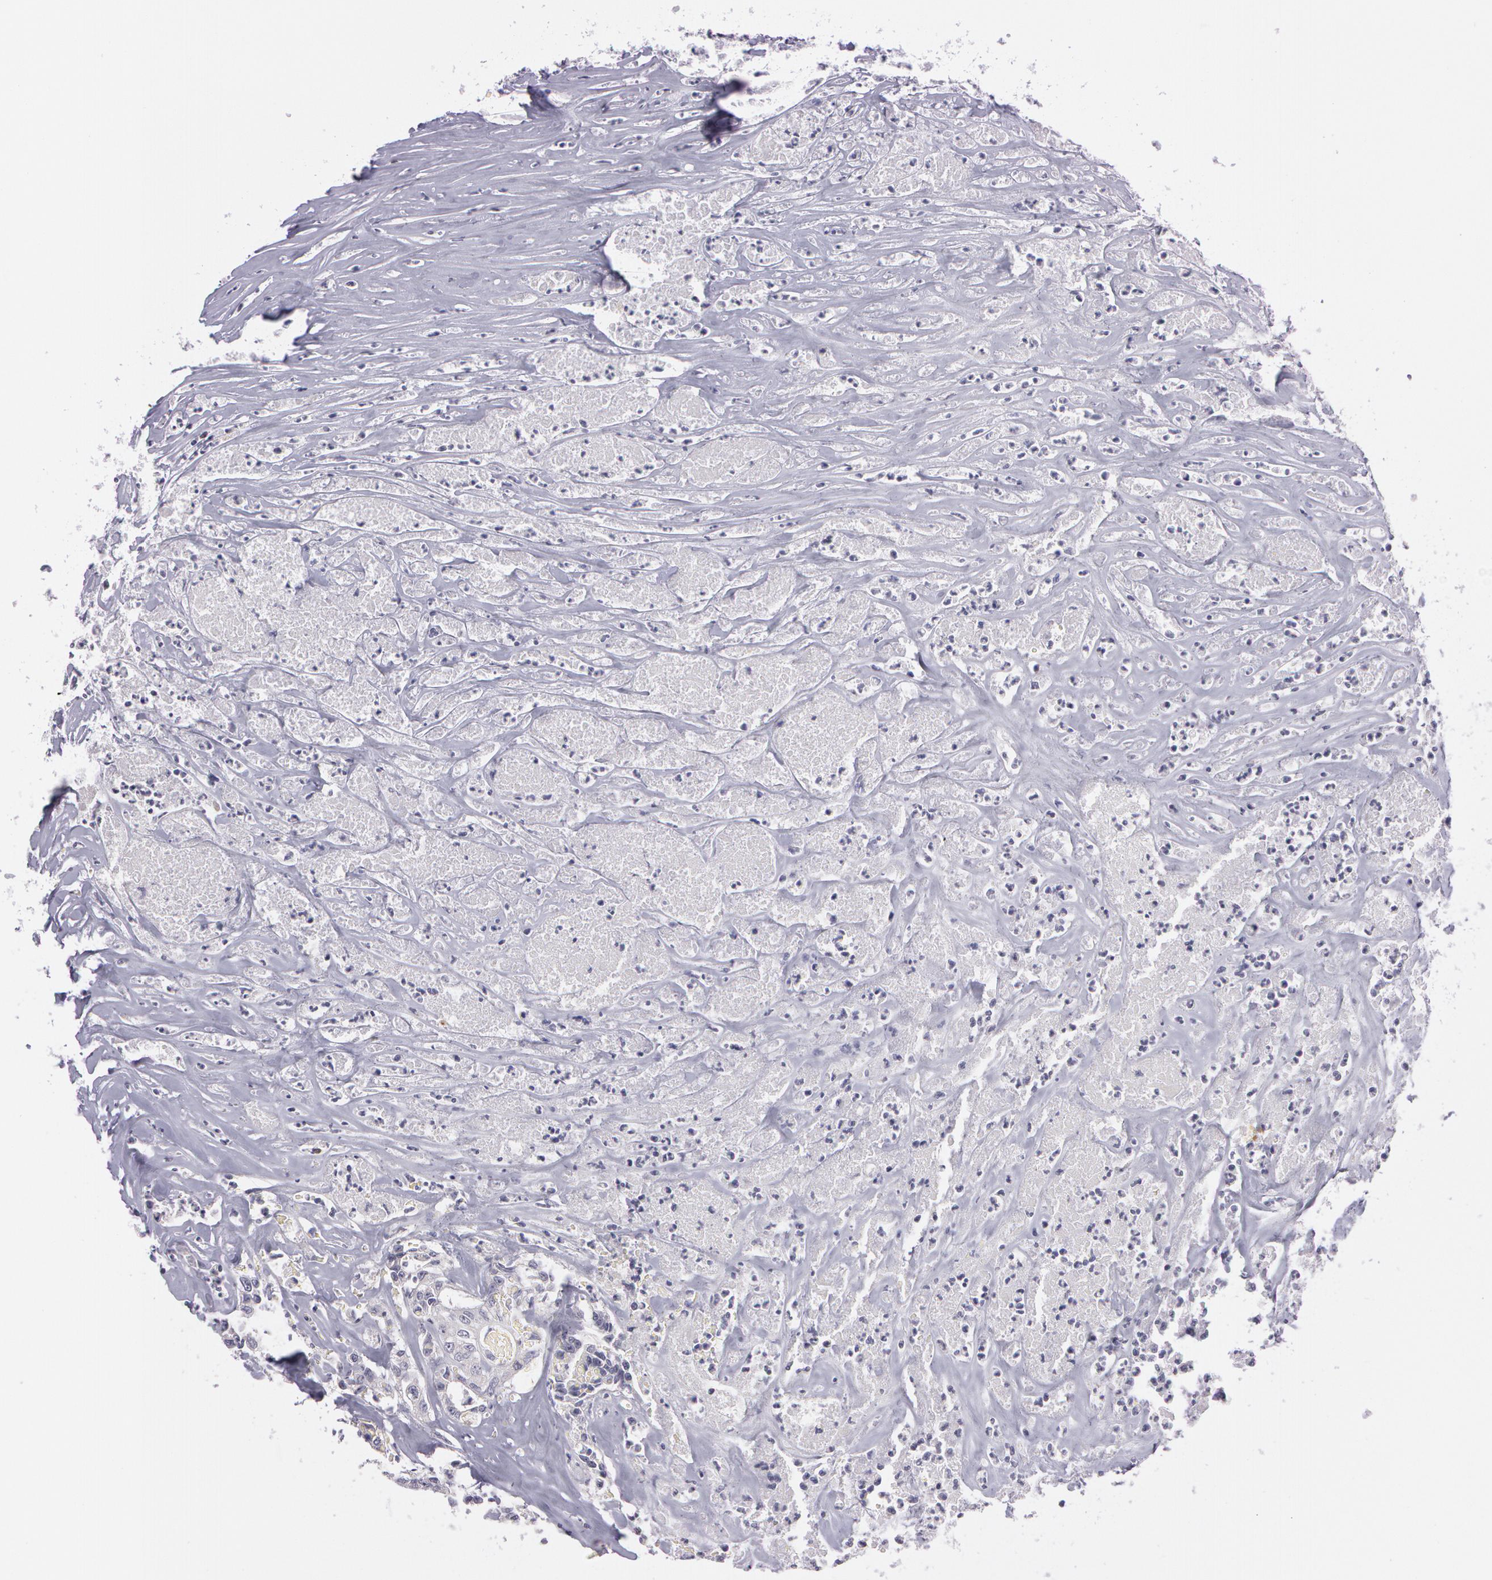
{"staining": {"intensity": "negative", "quantity": "none", "location": "none"}, "tissue": "colorectal cancer", "cell_type": "Tumor cells", "image_type": "cancer", "snomed": [{"axis": "morphology", "description": "Adenocarcinoma, NOS"}, {"axis": "topography", "description": "Colon"}], "caption": "A high-resolution image shows immunohistochemistry (IHC) staining of colorectal cancer (adenocarcinoma), which exhibits no significant positivity in tumor cells.", "gene": "IL1RN", "patient": {"sex": "female", "age": 70}}